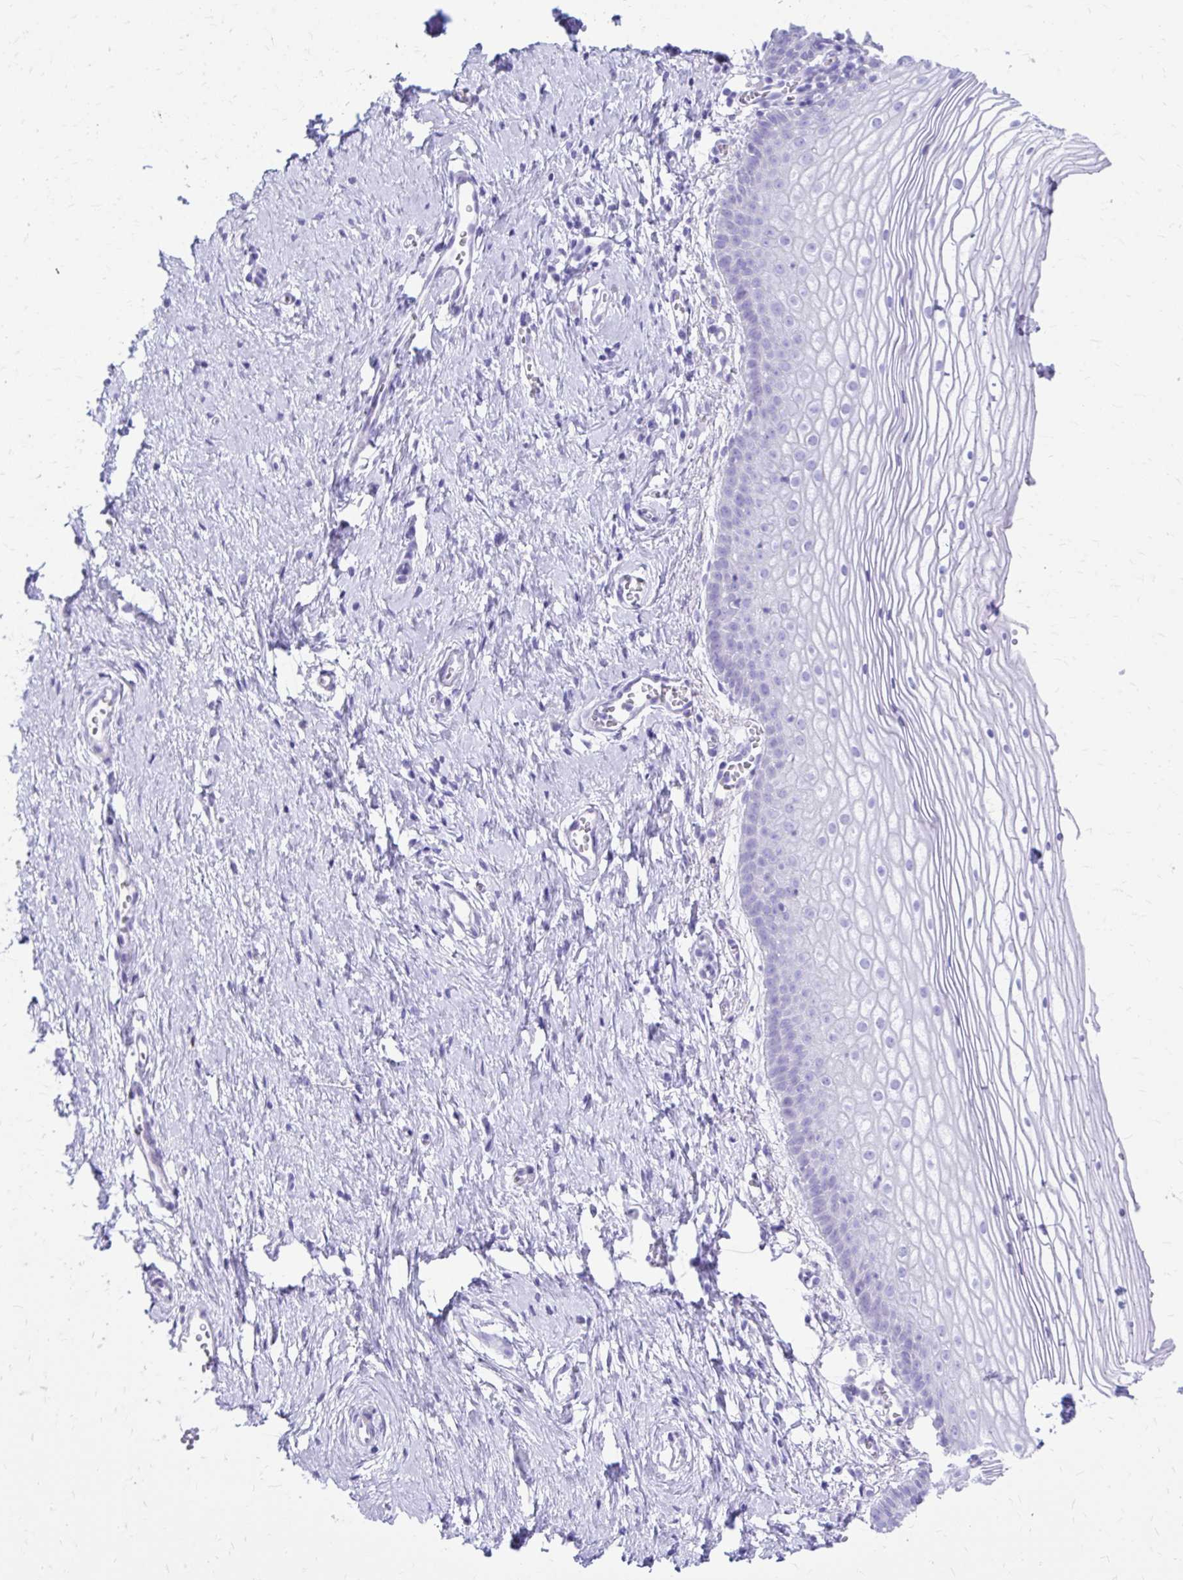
{"staining": {"intensity": "negative", "quantity": "none", "location": "none"}, "tissue": "vagina", "cell_type": "Squamous epithelial cells", "image_type": "normal", "snomed": [{"axis": "morphology", "description": "Normal tissue, NOS"}, {"axis": "topography", "description": "Vagina"}], "caption": "Squamous epithelial cells show no significant protein staining in unremarkable vagina. The staining was performed using DAB to visualize the protein expression in brown, while the nuclei were stained in blue with hematoxylin (Magnification: 20x).", "gene": "ZNF699", "patient": {"sex": "female", "age": 56}}